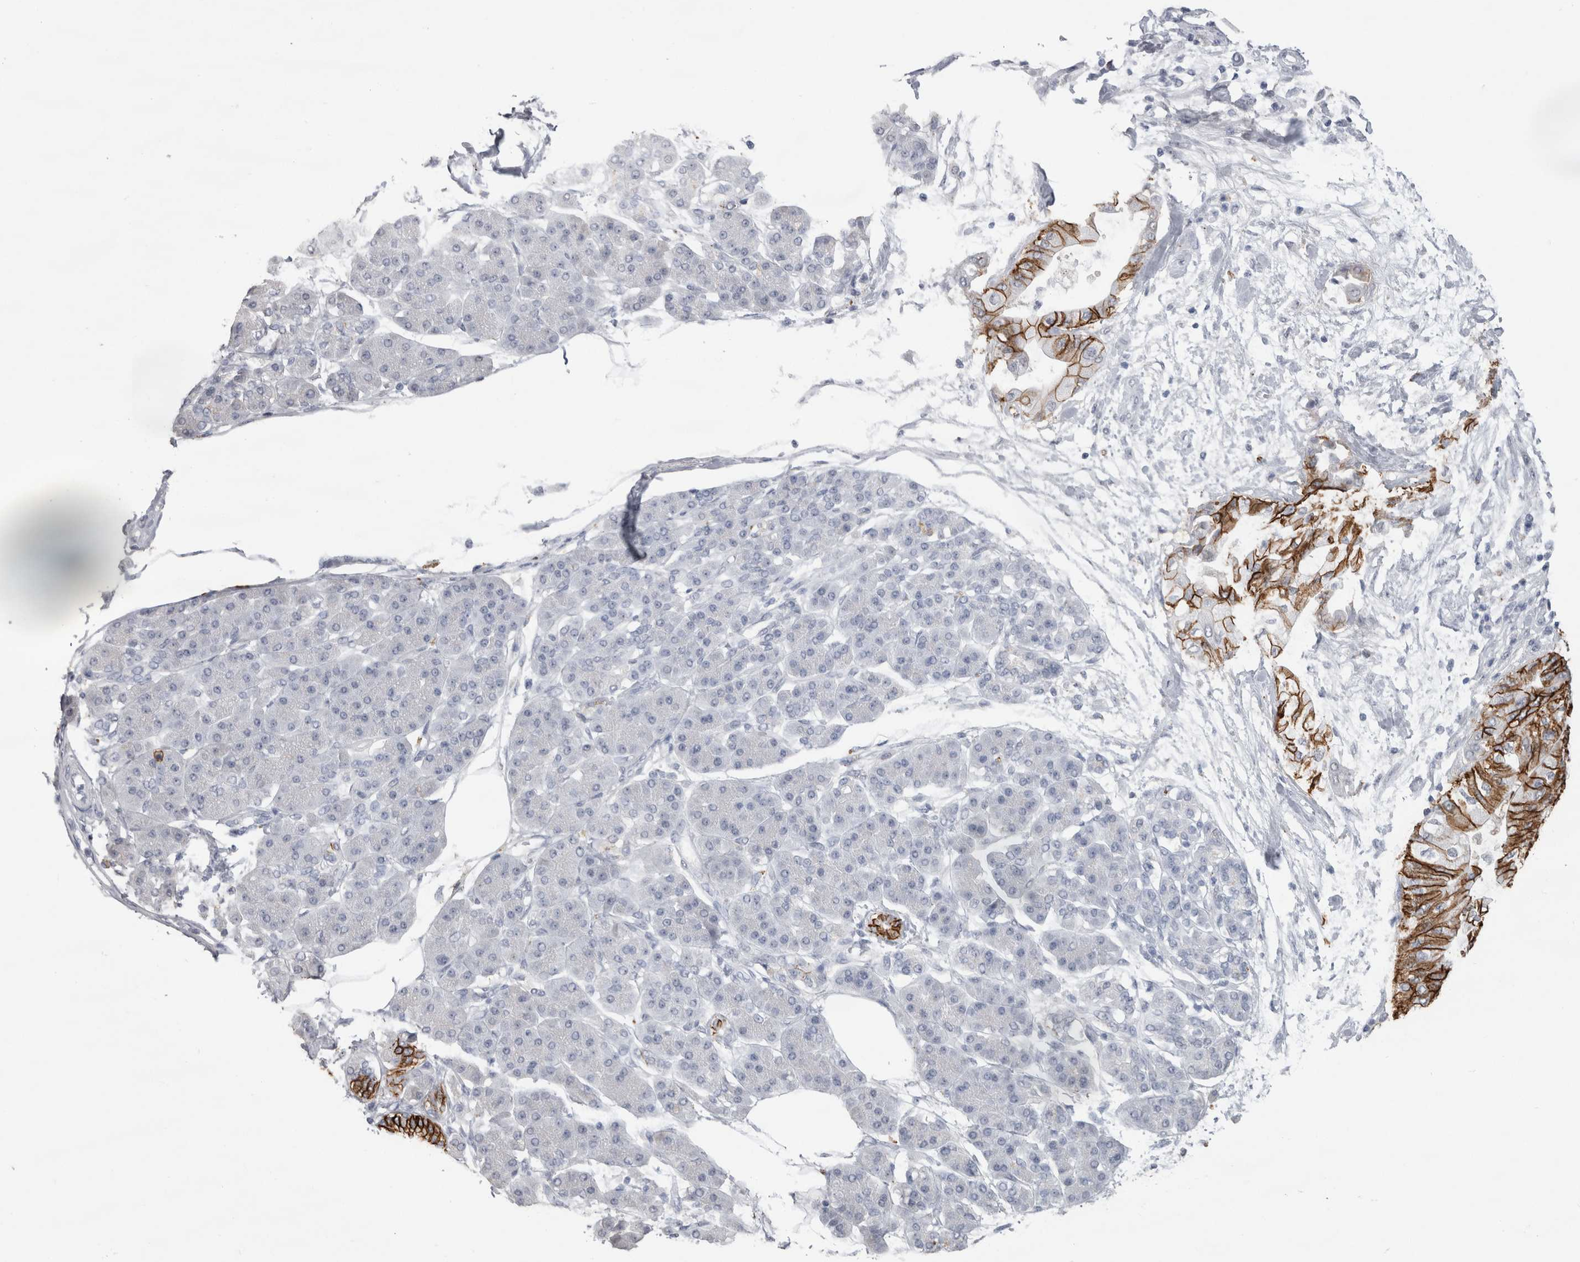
{"staining": {"intensity": "strong", "quantity": ">75%", "location": "cytoplasmic/membranous"}, "tissue": "pancreatic cancer", "cell_type": "Tumor cells", "image_type": "cancer", "snomed": [{"axis": "morphology", "description": "Adenocarcinoma, NOS"}, {"axis": "morphology", "description": "Adenocarcinoma, metastatic, NOS"}, {"axis": "topography", "description": "Lymph node"}, {"axis": "topography", "description": "Pancreas"}, {"axis": "topography", "description": "Duodenum"}], "caption": "Immunohistochemical staining of human pancreatic adenocarcinoma exhibits high levels of strong cytoplasmic/membranous protein staining in approximately >75% of tumor cells.", "gene": "CDH17", "patient": {"sex": "female", "age": 64}}